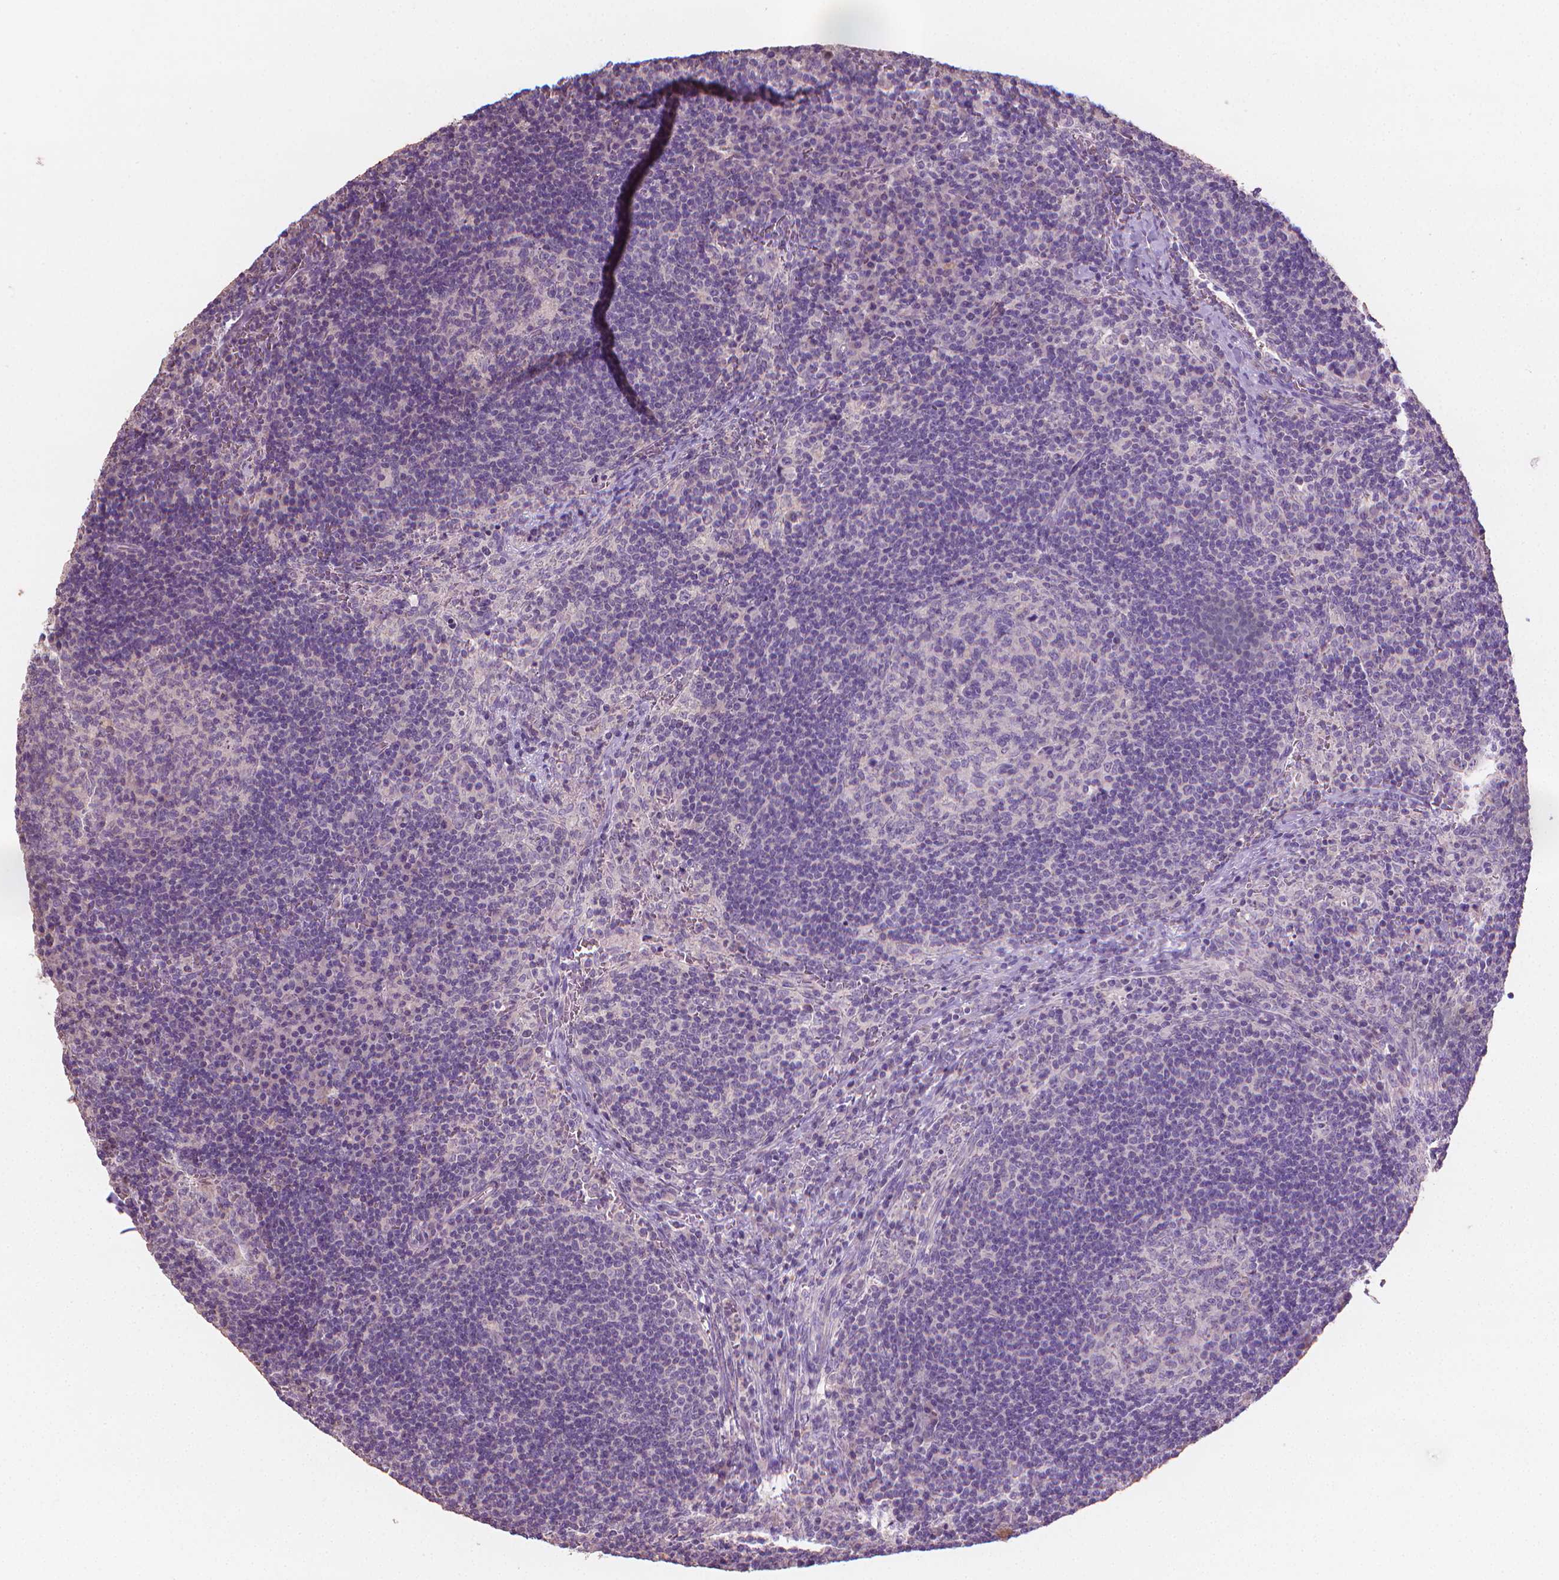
{"staining": {"intensity": "negative", "quantity": "none", "location": "none"}, "tissue": "lymph node", "cell_type": "Germinal center cells", "image_type": "normal", "snomed": [{"axis": "morphology", "description": "Normal tissue, NOS"}, {"axis": "topography", "description": "Lymph node"}], "caption": "This is an immunohistochemistry histopathology image of normal lymph node. There is no positivity in germinal center cells.", "gene": "CATIP", "patient": {"sex": "male", "age": 67}}